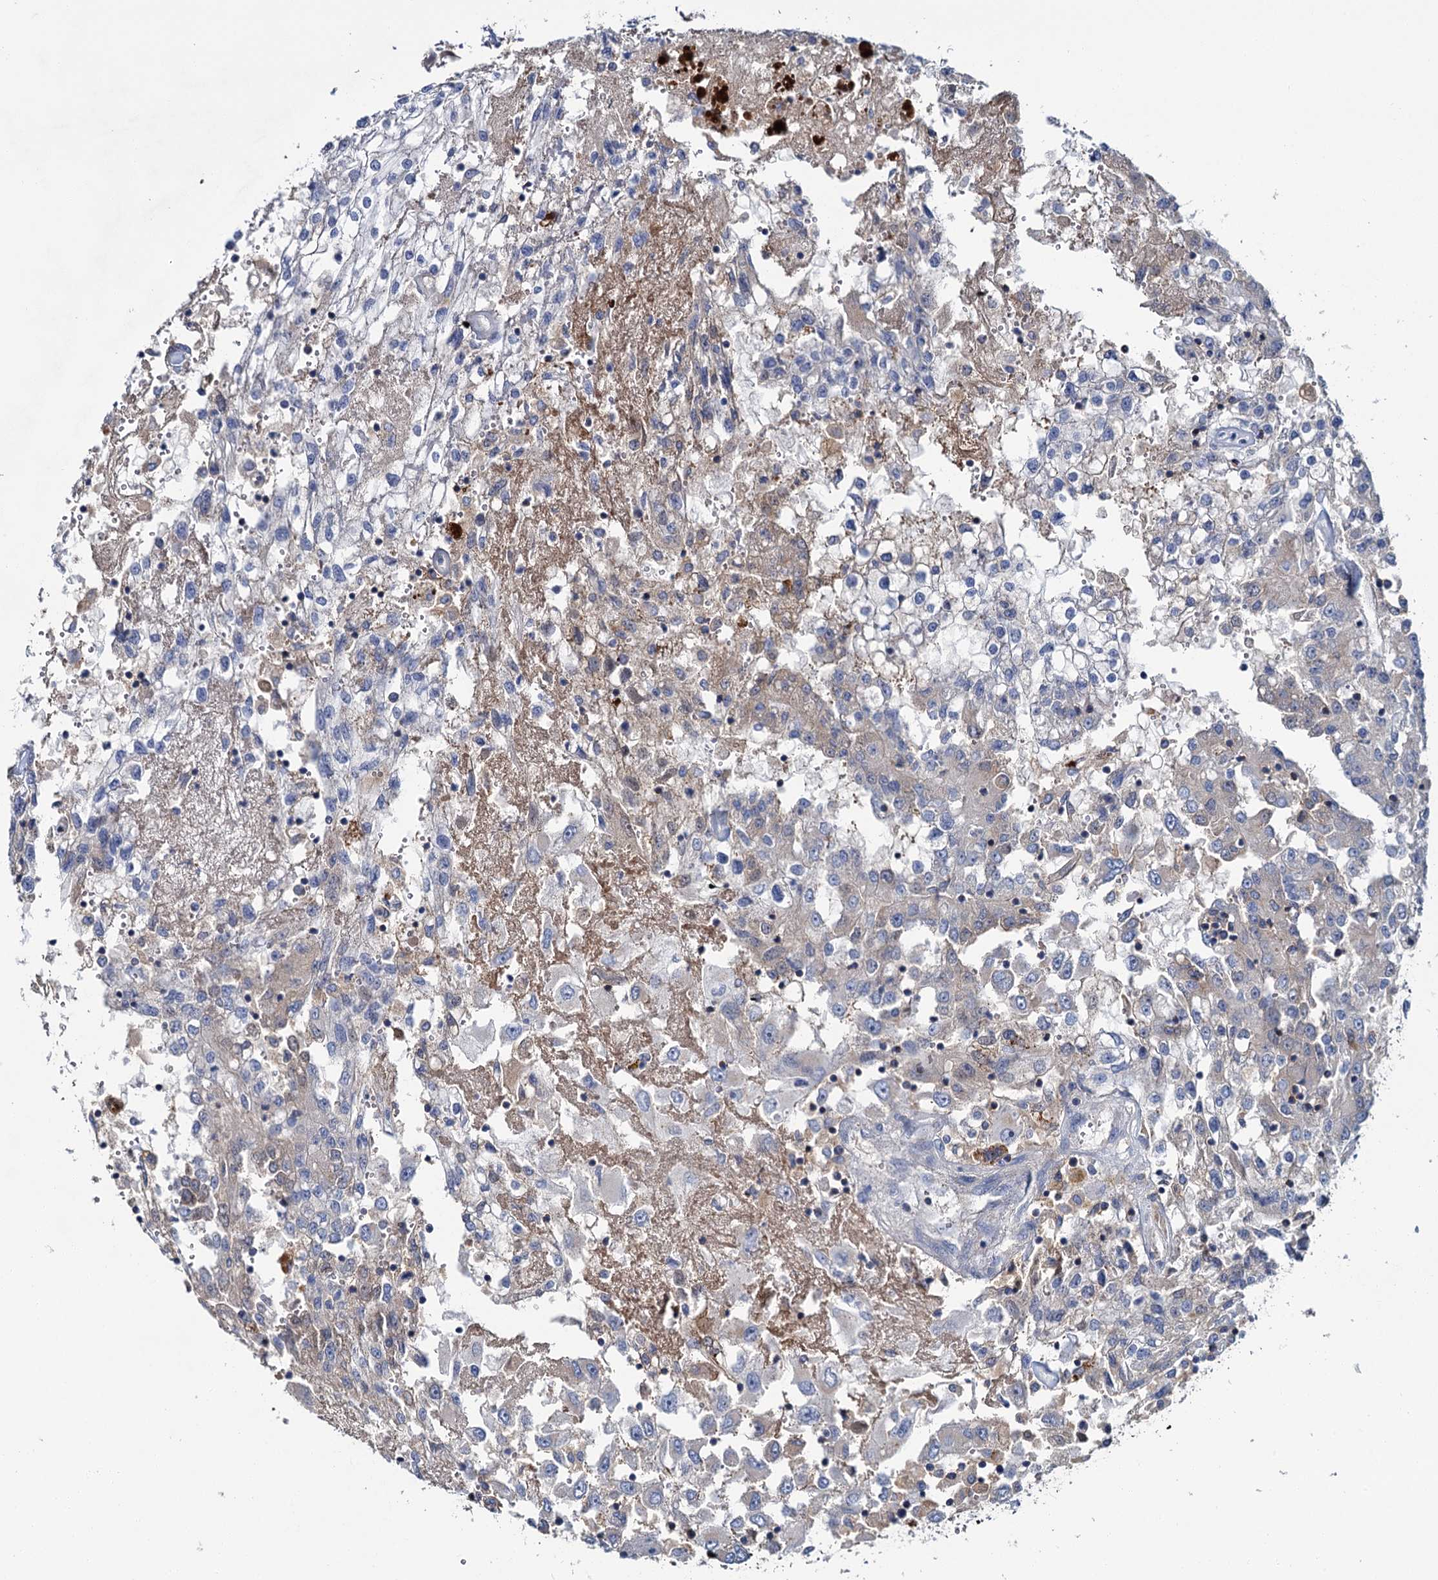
{"staining": {"intensity": "negative", "quantity": "none", "location": "none"}, "tissue": "renal cancer", "cell_type": "Tumor cells", "image_type": "cancer", "snomed": [{"axis": "morphology", "description": "Adenocarcinoma, NOS"}, {"axis": "topography", "description": "Kidney"}], "caption": "Human renal adenocarcinoma stained for a protein using immunohistochemistry shows no positivity in tumor cells.", "gene": "FGFR2", "patient": {"sex": "female", "age": 52}}